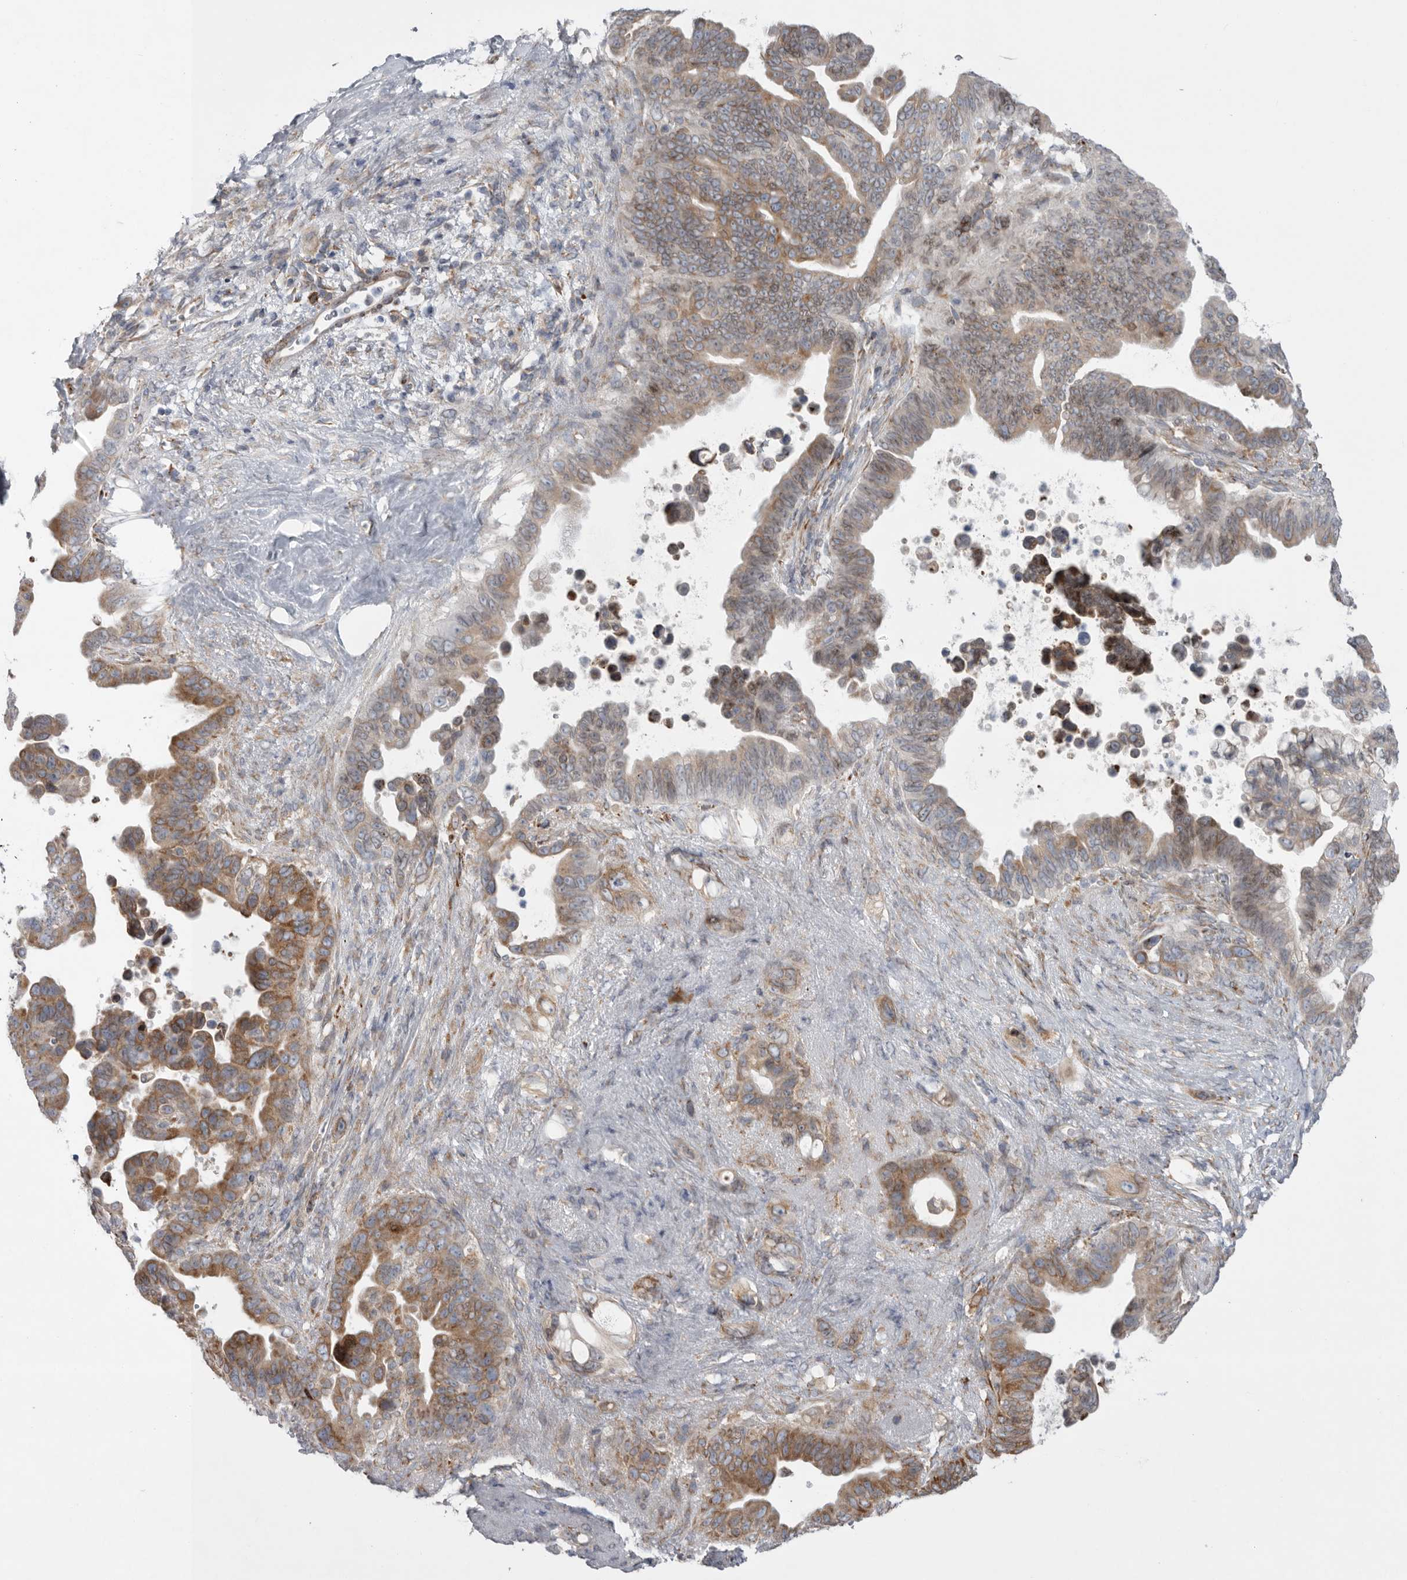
{"staining": {"intensity": "moderate", "quantity": "25%-75%", "location": "cytoplasmic/membranous"}, "tissue": "pancreatic cancer", "cell_type": "Tumor cells", "image_type": "cancer", "snomed": [{"axis": "morphology", "description": "Adenocarcinoma, NOS"}, {"axis": "topography", "description": "Pancreas"}], "caption": "Moderate cytoplasmic/membranous positivity is seen in about 25%-75% of tumor cells in pancreatic cancer (adenocarcinoma).", "gene": "GANAB", "patient": {"sex": "female", "age": 72}}